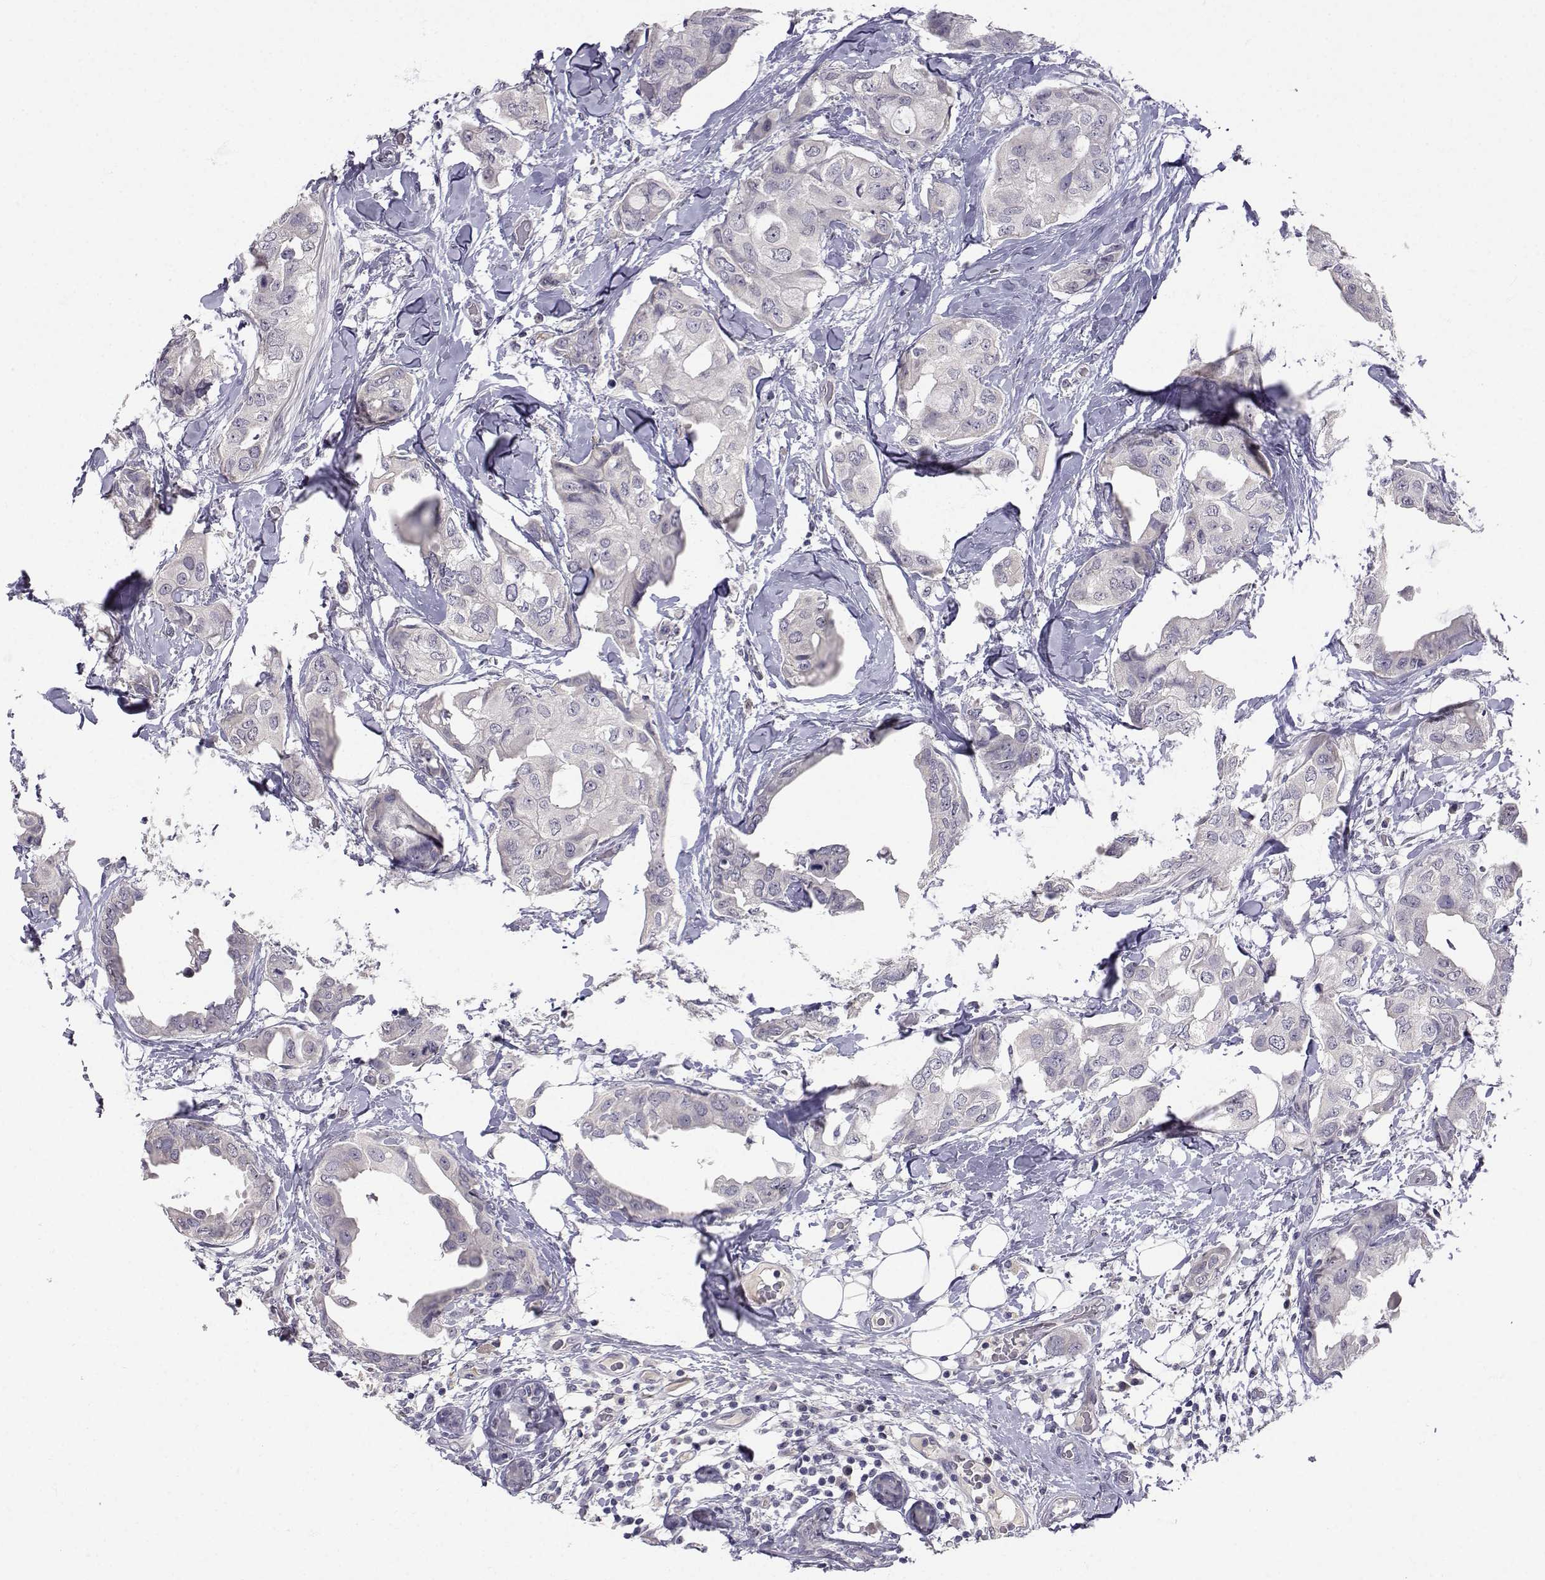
{"staining": {"intensity": "negative", "quantity": "none", "location": "none"}, "tissue": "breast cancer", "cell_type": "Tumor cells", "image_type": "cancer", "snomed": [{"axis": "morphology", "description": "Normal tissue, NOS"}, {"axis": "morphology", "description": "Duct carcinoma"}, {"axis": "topography", "description": "Breast"}], "caption": "Human breast intraductal carcinoma stained for a protein using IHC displays no positivity in tumor cells.", "gene": "SLC6A3", "patient": {"sex": "female", "age": 40}}